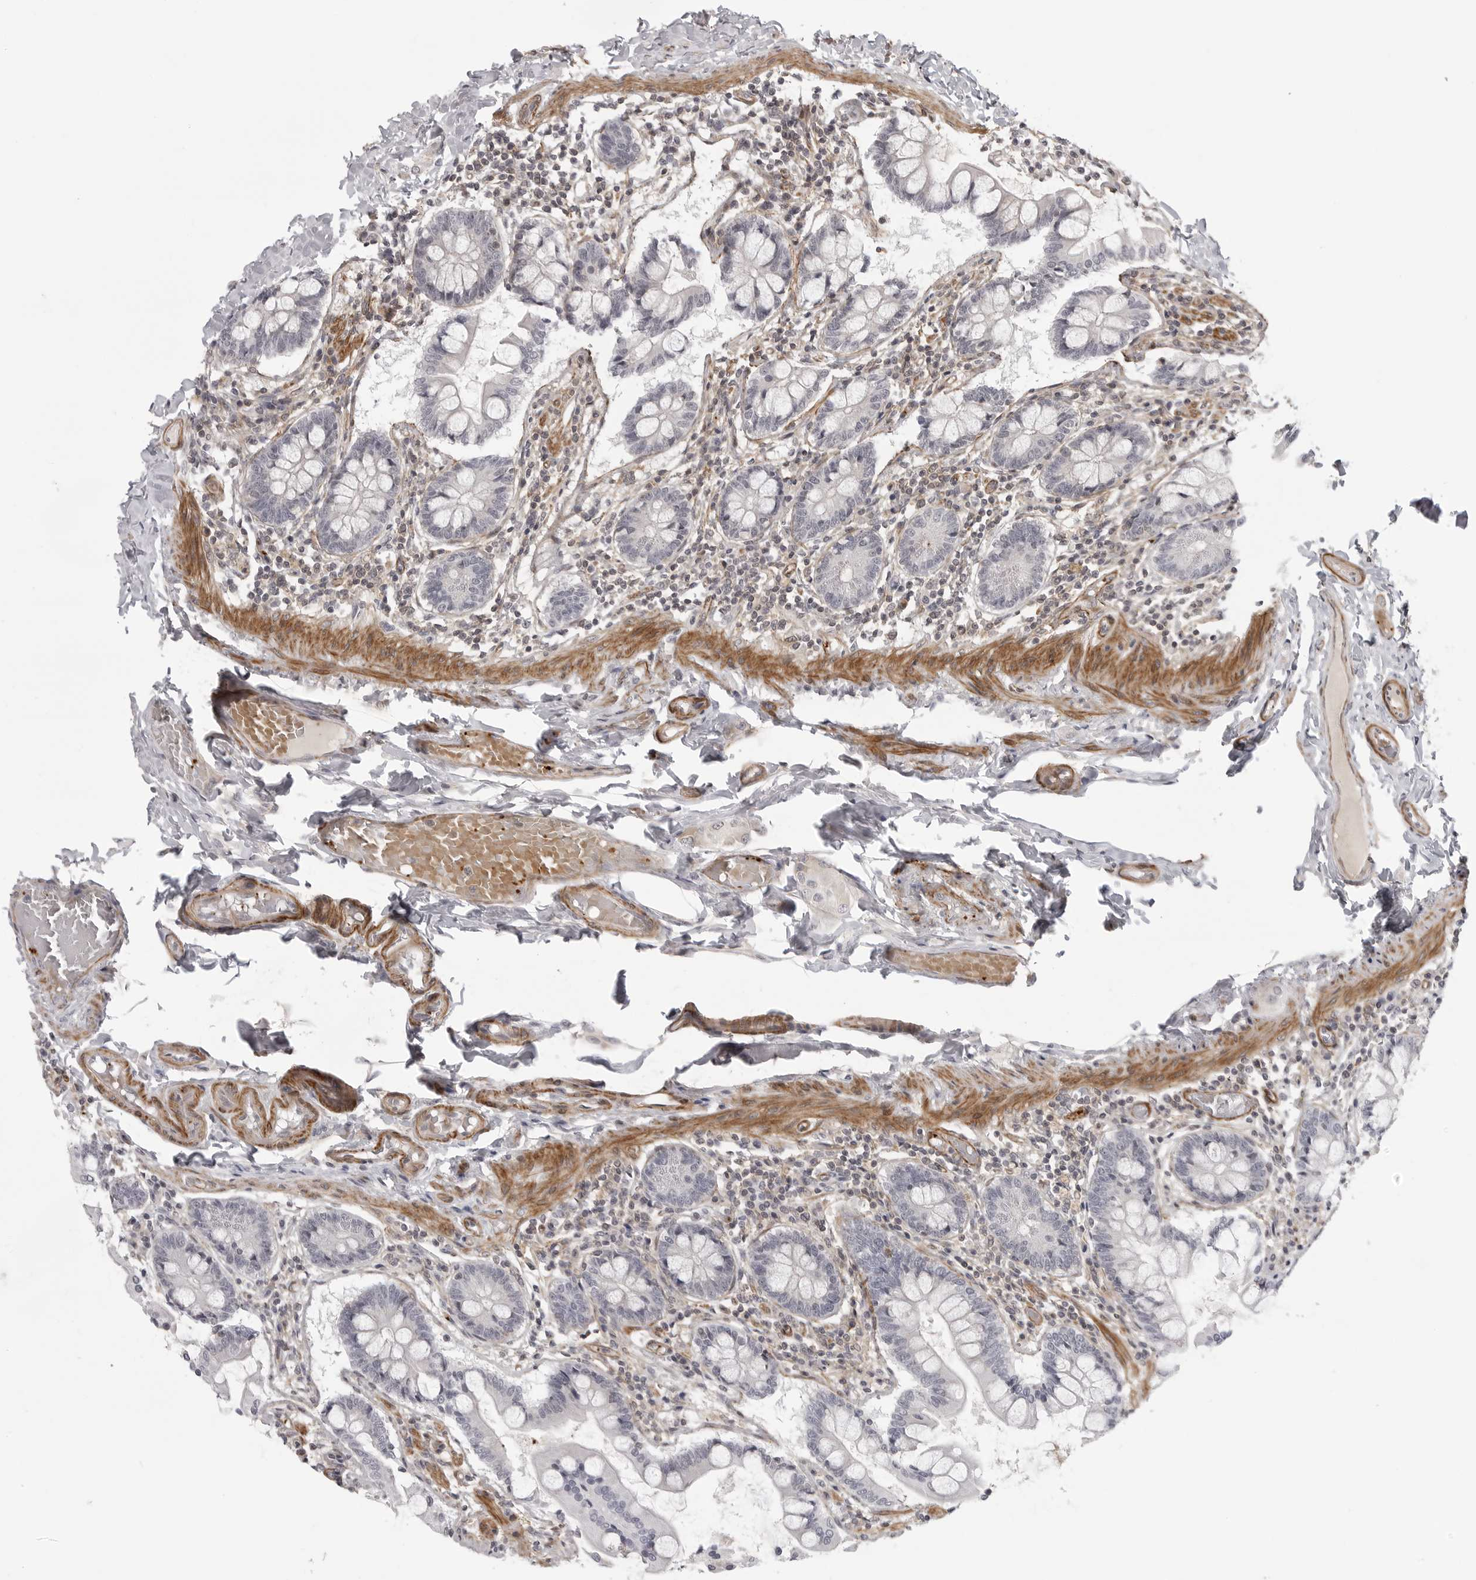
{"staining": {"intensity": "negative", "quantity": "none", "location": "none"}, "tissue": "small intestine", "cell_type": "Glandular cells", "image_type": "normal", "snomed": [{"axis": "morphology", "description": "Normal tissue, NOS"}, {"axis": "topography", "description": "Small intestine"}], "caption": "Small intestine was stained to show a protein in brown. There is no significant staining in glandular cells. (Brightfield microscopy of DAB immunohistochemistry at high magnification).", "gene": "TUT4", "patient": {"sex": "male", "age": 41}}